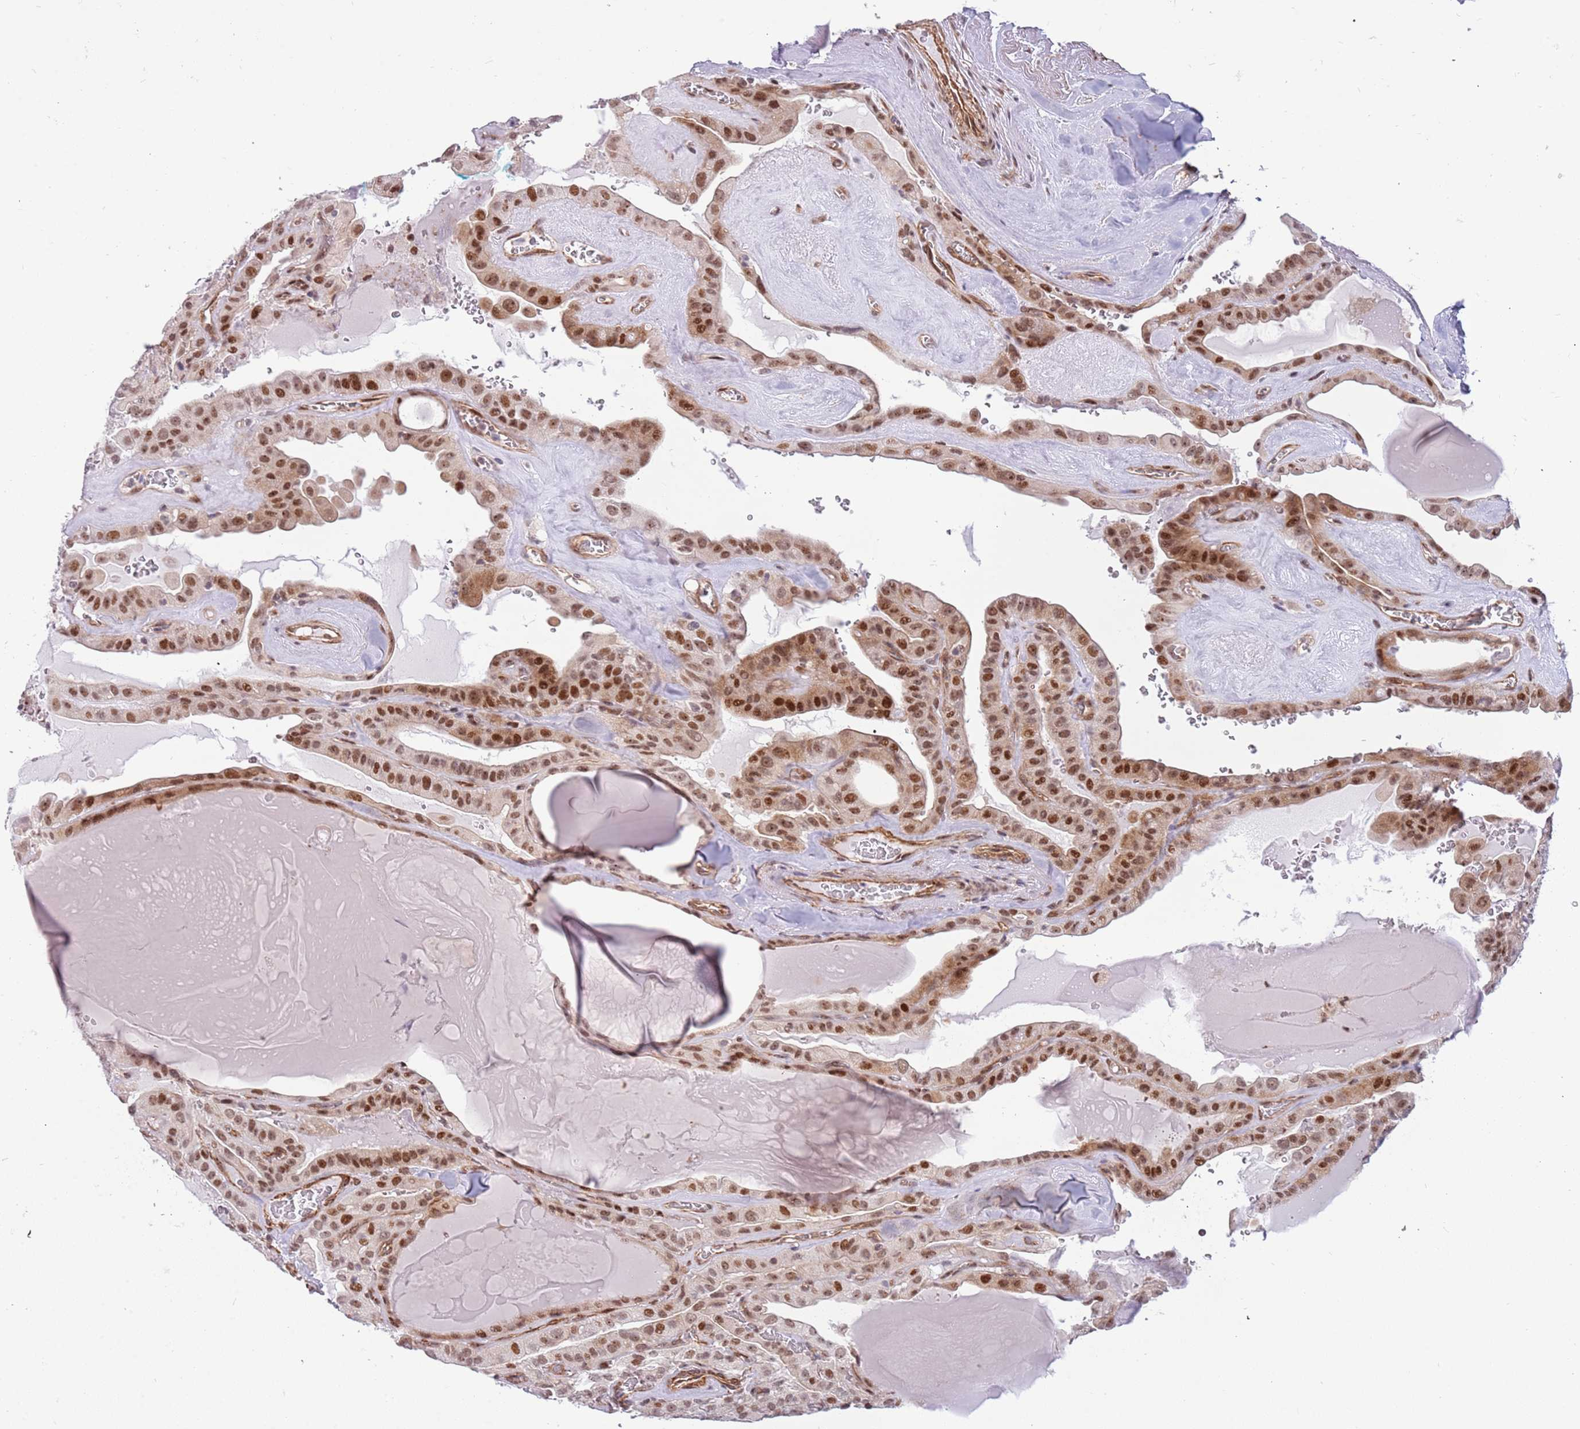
{"staining": {"intensity": "moderate", "quantity": ">75%", "location": "nuclear"}, "tissue": "thyroid cancer", "cell_type": "Tumor cells", "image_type": "cancer", "snomed": [{"axis": "morphology", "description": "Papillary adenocarcinoma, NOS"}, {"axis": "topography", "description": "Thyroid gland"}], "caption": "Immunohistochemical staining of human thyroid cancer displays medium levels of moderate nuclear protein expression in approximately >75% of tumor cells. The staining was performed using DAB to visualize the protein expression in brown, while the nuclei were stained in blue with hematoxylin (Magnification: 20x).", "gene": "LRMDA", "patient": {"sex": "male", "age": 52}}